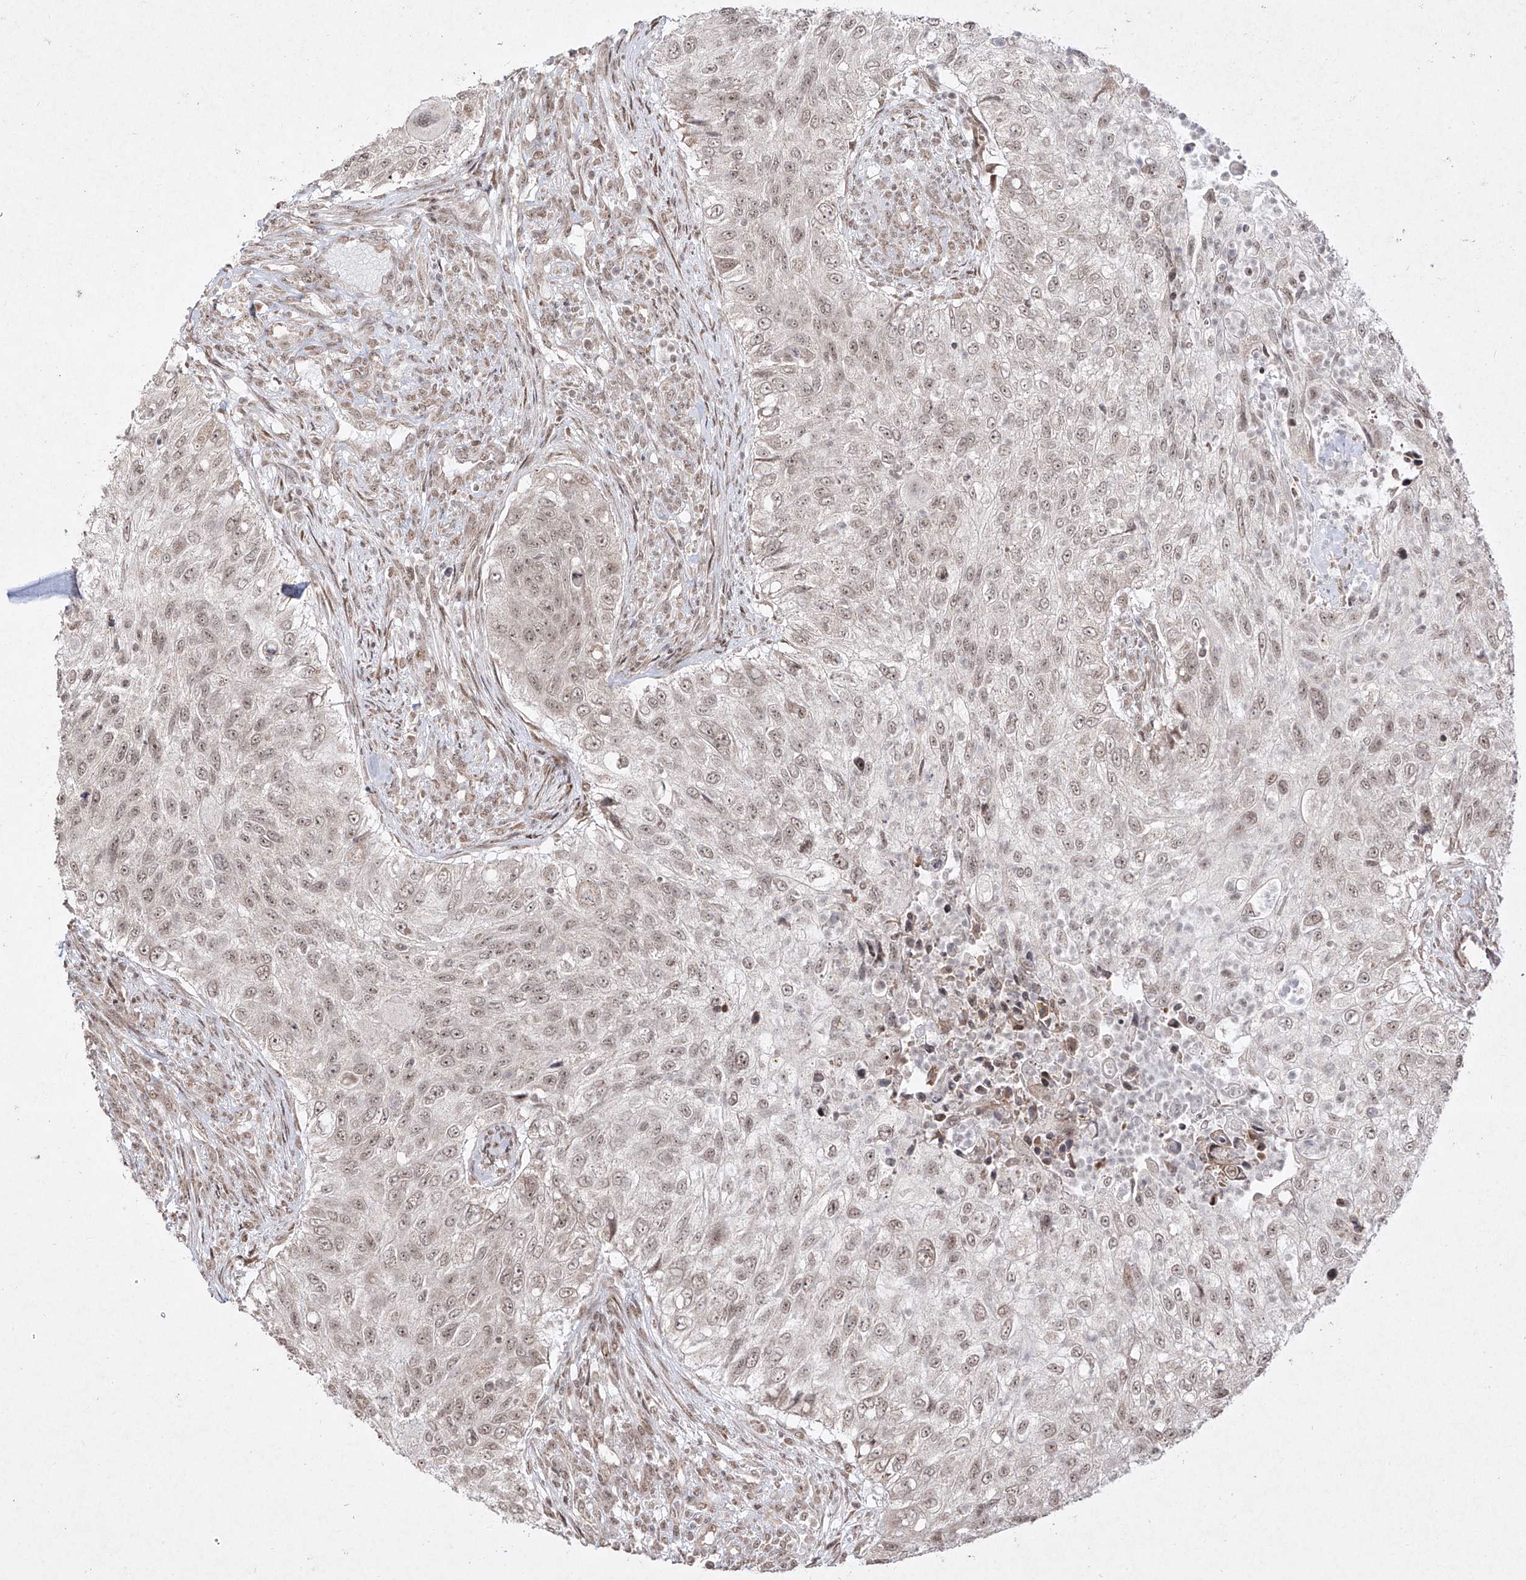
{"staining": {"intensity": "weak", "quantity": "25%-75%", "location": "nuclear"}, "tissue": "urothelial cancer", "cell_type": "Tumor cells", "image_type": "cancer", "snomed": [{"axis": "morphology", "description": "Urothelial carcinoma, High grade"}, {"axis": "topography", "description": "Urinary bladder"}], "caption": "Weak nuclear expression for a protein is present in approximately 25%-75% of tumor cells of urothelial cancer using immunohistochemistry.", "gene": "SNRNP27", "patient": {"sex": "female", "age": 60}}